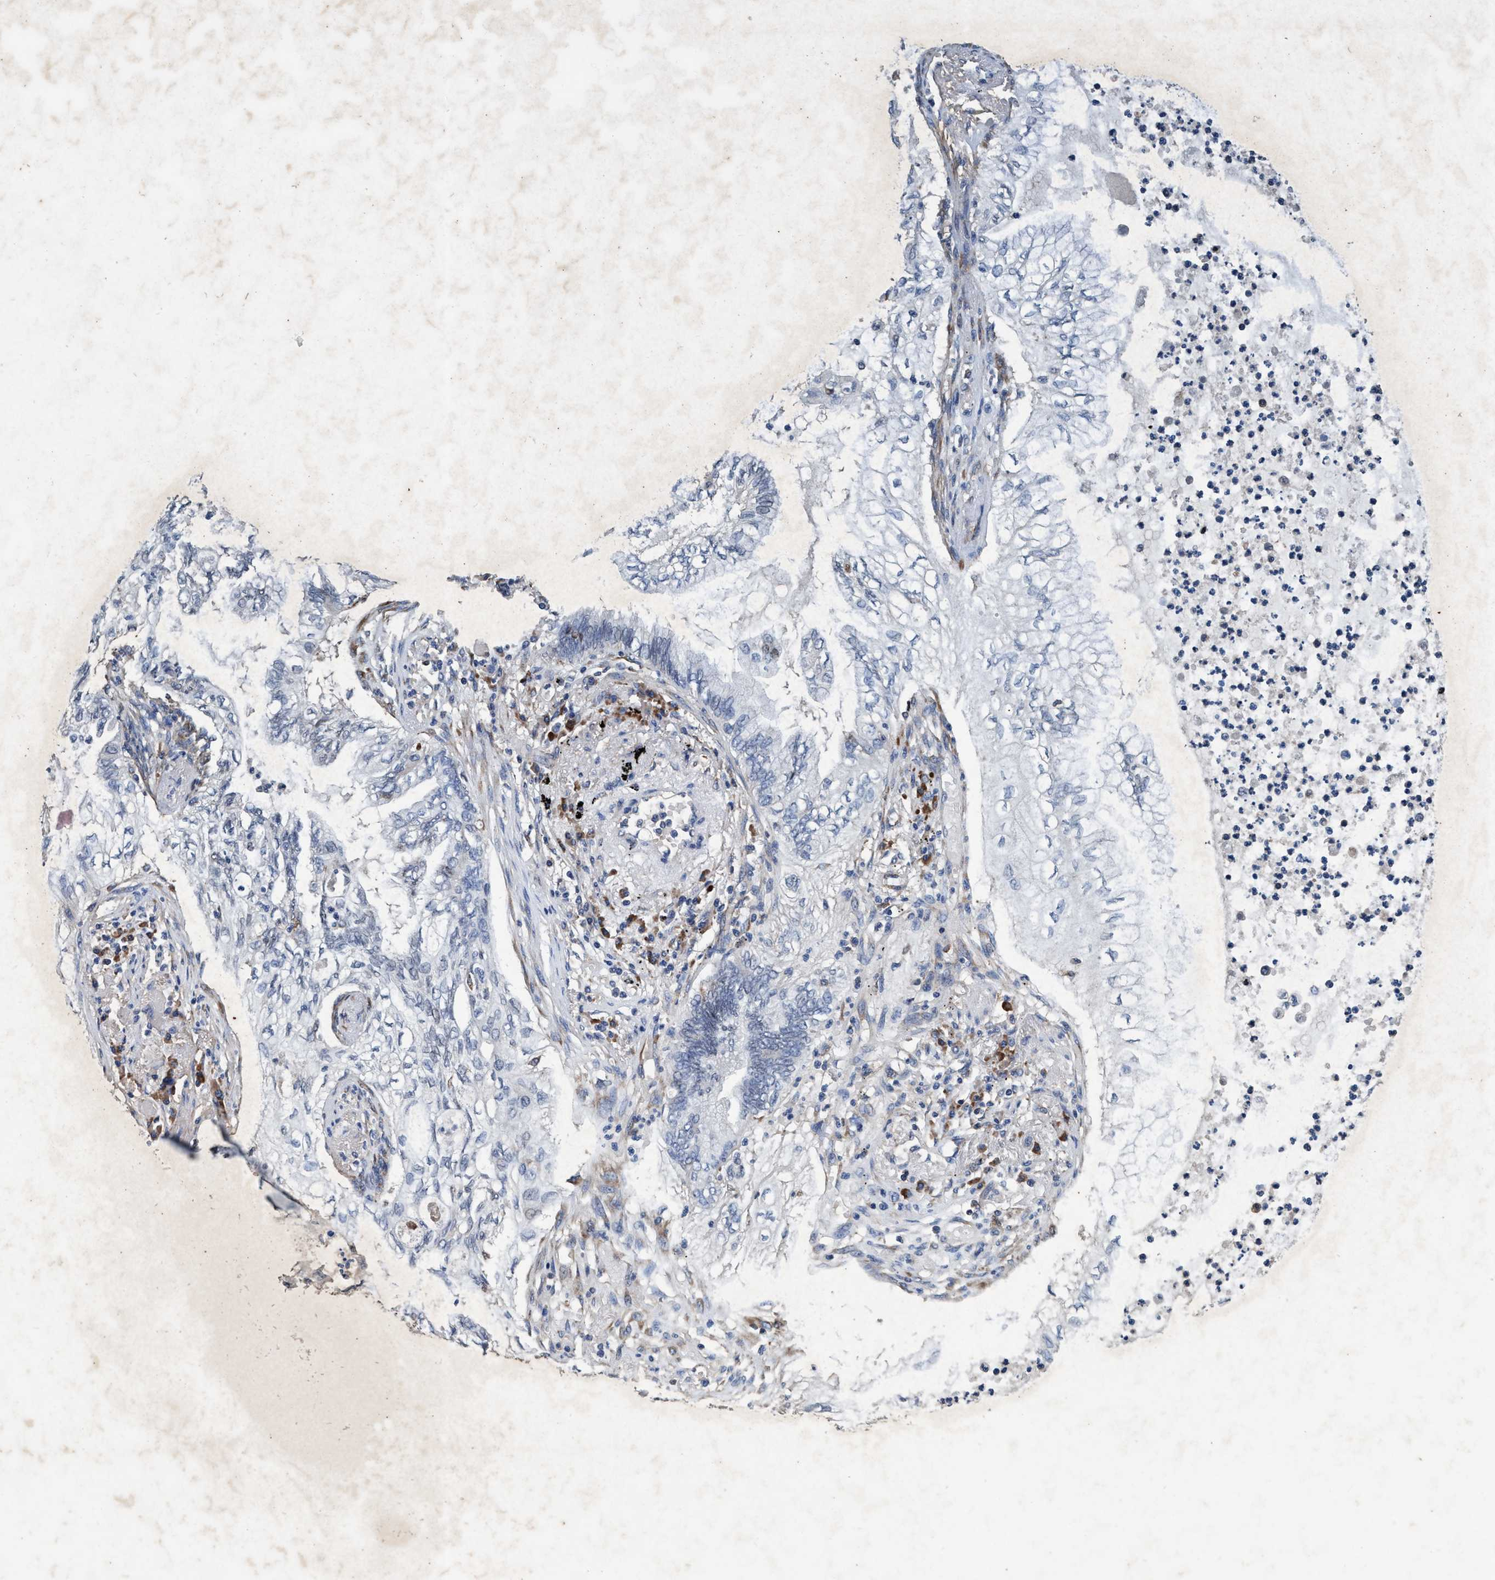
{"staining": {"intensity": "negative", "quantity": "none", "location": "none"}, "tissue": "lung cancer", "cell_type": "Tumor cells", "image_type": "cancer", "snomed": [{"axis": "morphology", "description": "Normal tissue, NOS"}, {"axis": "morphology", "description": "Adenocarcinoma, NOS"}, {"axis": "topography", "description": "Bronchus"}, {"axis": "topography", "description": "Lung"}], "caption": "DAB (3,3'-diaminobenzidine) immunohistochemical staining of lung cancer reveals no significant staining in tumor cells.", "gene": "ENDOG", "patient": {"sex": "female", "age": 70}}